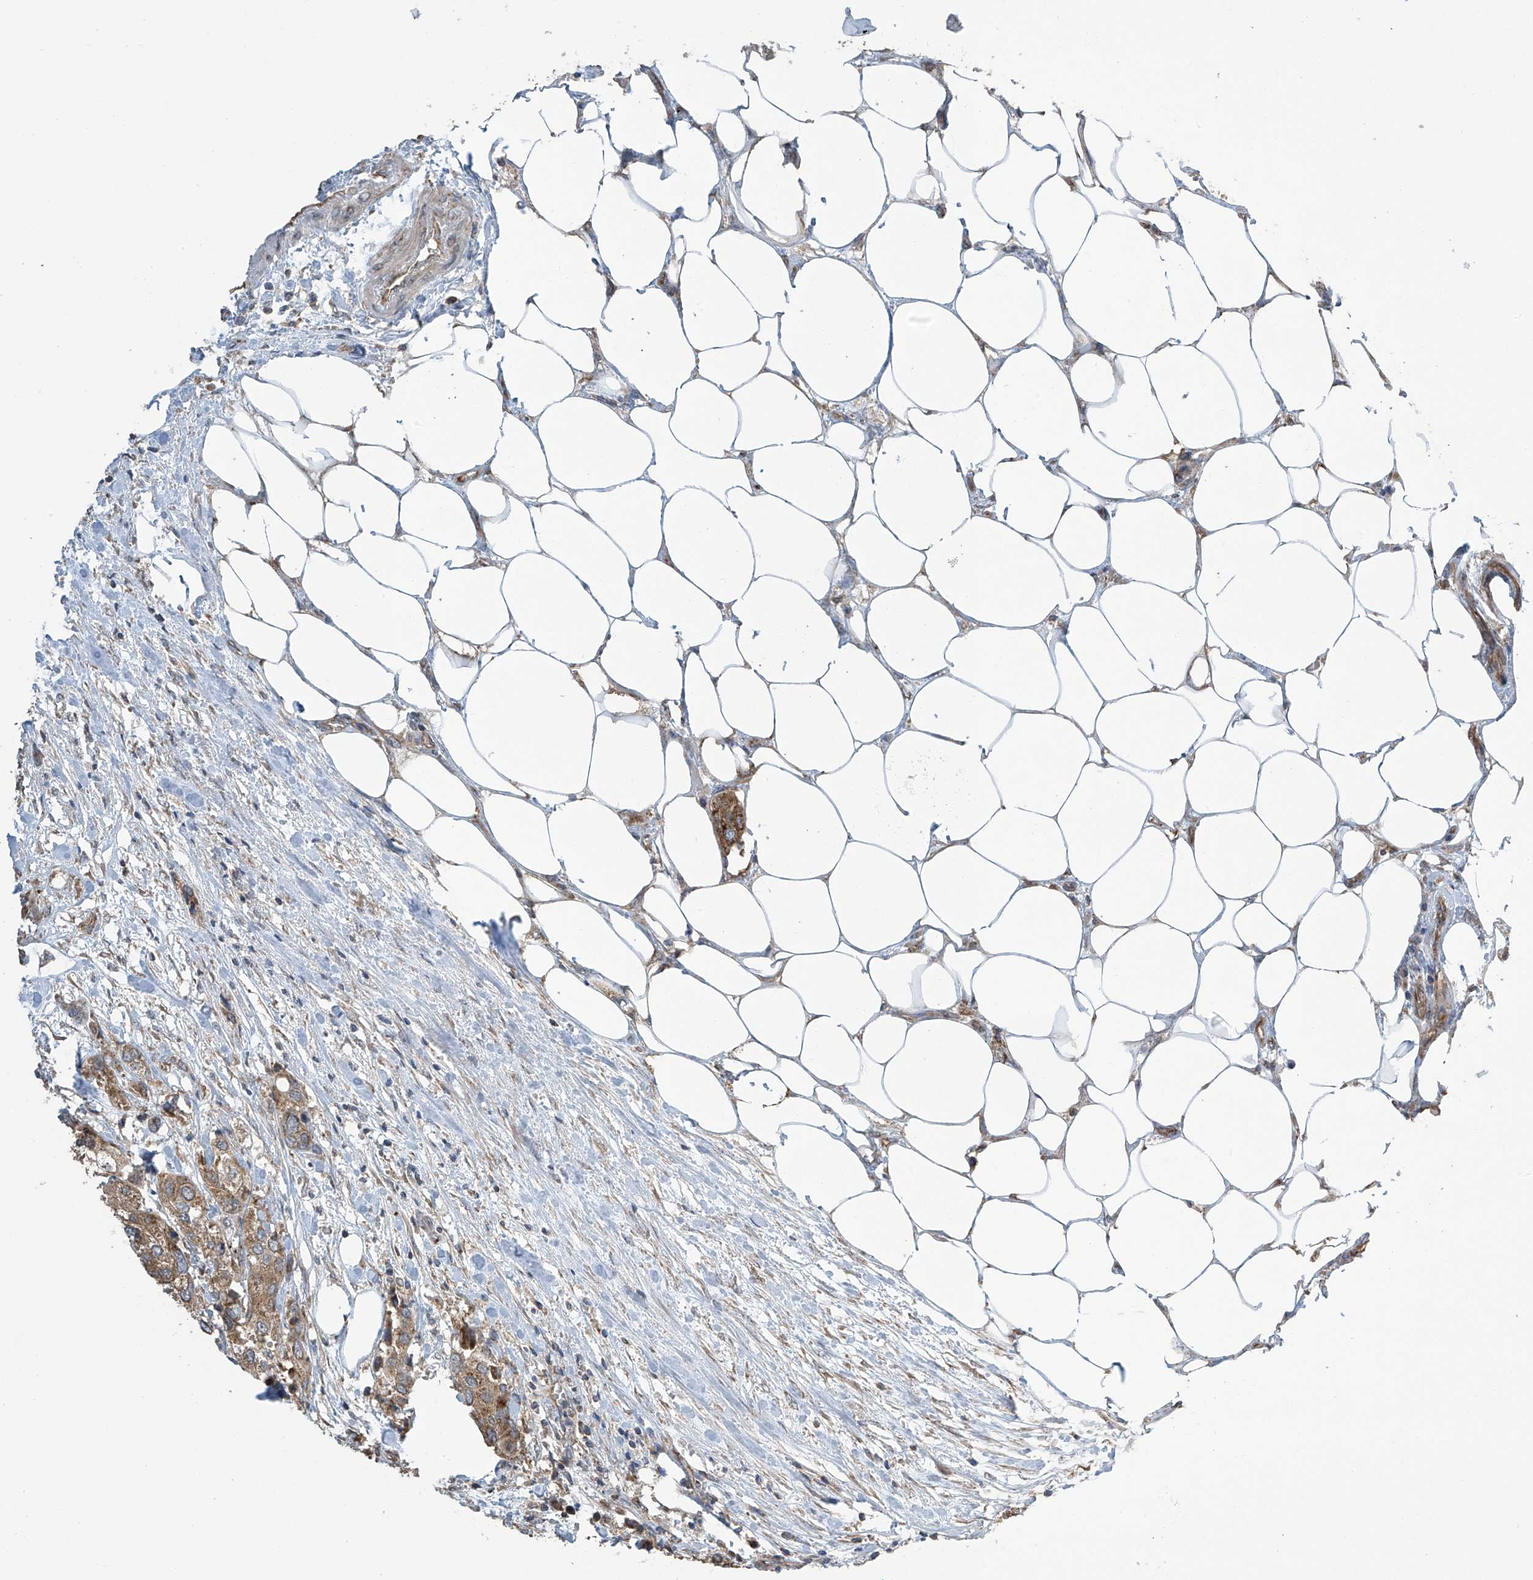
{"staining": {"intensity": "moderate", "quantity": ">75%", "location": "cytoplasmic/membranous"}, "tissue": "urothelial cancer", "cell_type": "Tumor cells", "image_type": "cancer", "snomed": [{"axis": "morphology", "description": "Urothelial carcinoma, High grade"}, {"axis": "topography", "description": "Urinary bladder"}], "caption": "High-grade urothelial carcinoma stained for a protein (brown) exhibits moderate cytoplasmic/membranous positive expression in about >75% of tumor cells.", "gene": "PNPT1", "patient": {"sex": "male", "age": 64}}